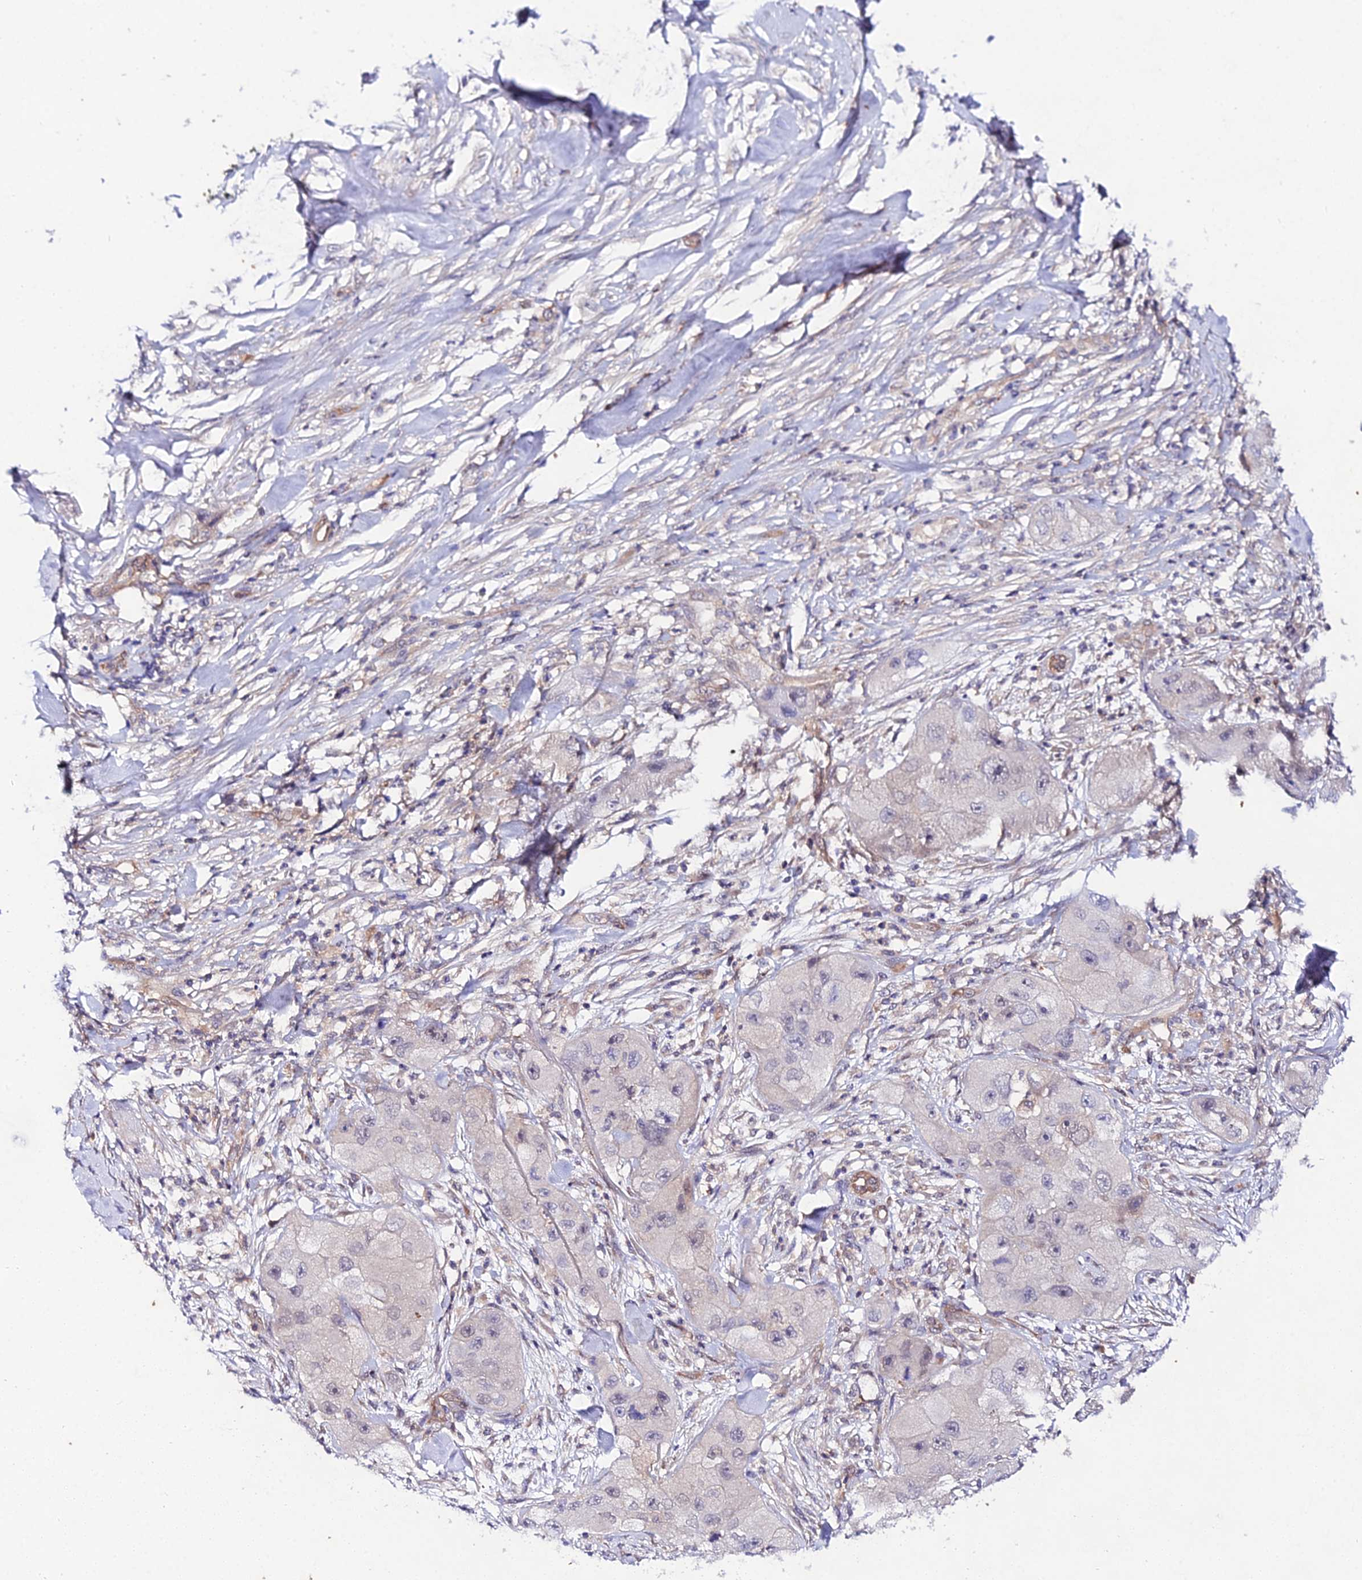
{"staining": {"intensity": "weak", "quantity": "<25%", "location": "cytoplasmic/membranous,nuclear"}, "tissue": "skin cancer", "cell_type": "Tumor cells", "image_type": "cancer", "snomed": [{"axis": "morphology", "description": "Squamous cell carcinoma, NOS"}, {"axis": "topography", "description": "Skin"}, {"axis": "topography", "description": "Subcutis"}], "caption": "Immunohistochemistry (IHC) histopathology image of neoplastic tissue: squamous cell carcinoma (skin) stained with DAB reveals no significant protein positivity in tumor cells.", "gene": "PPP2R2C", "patient": {"sex": "male", "age": 73}}